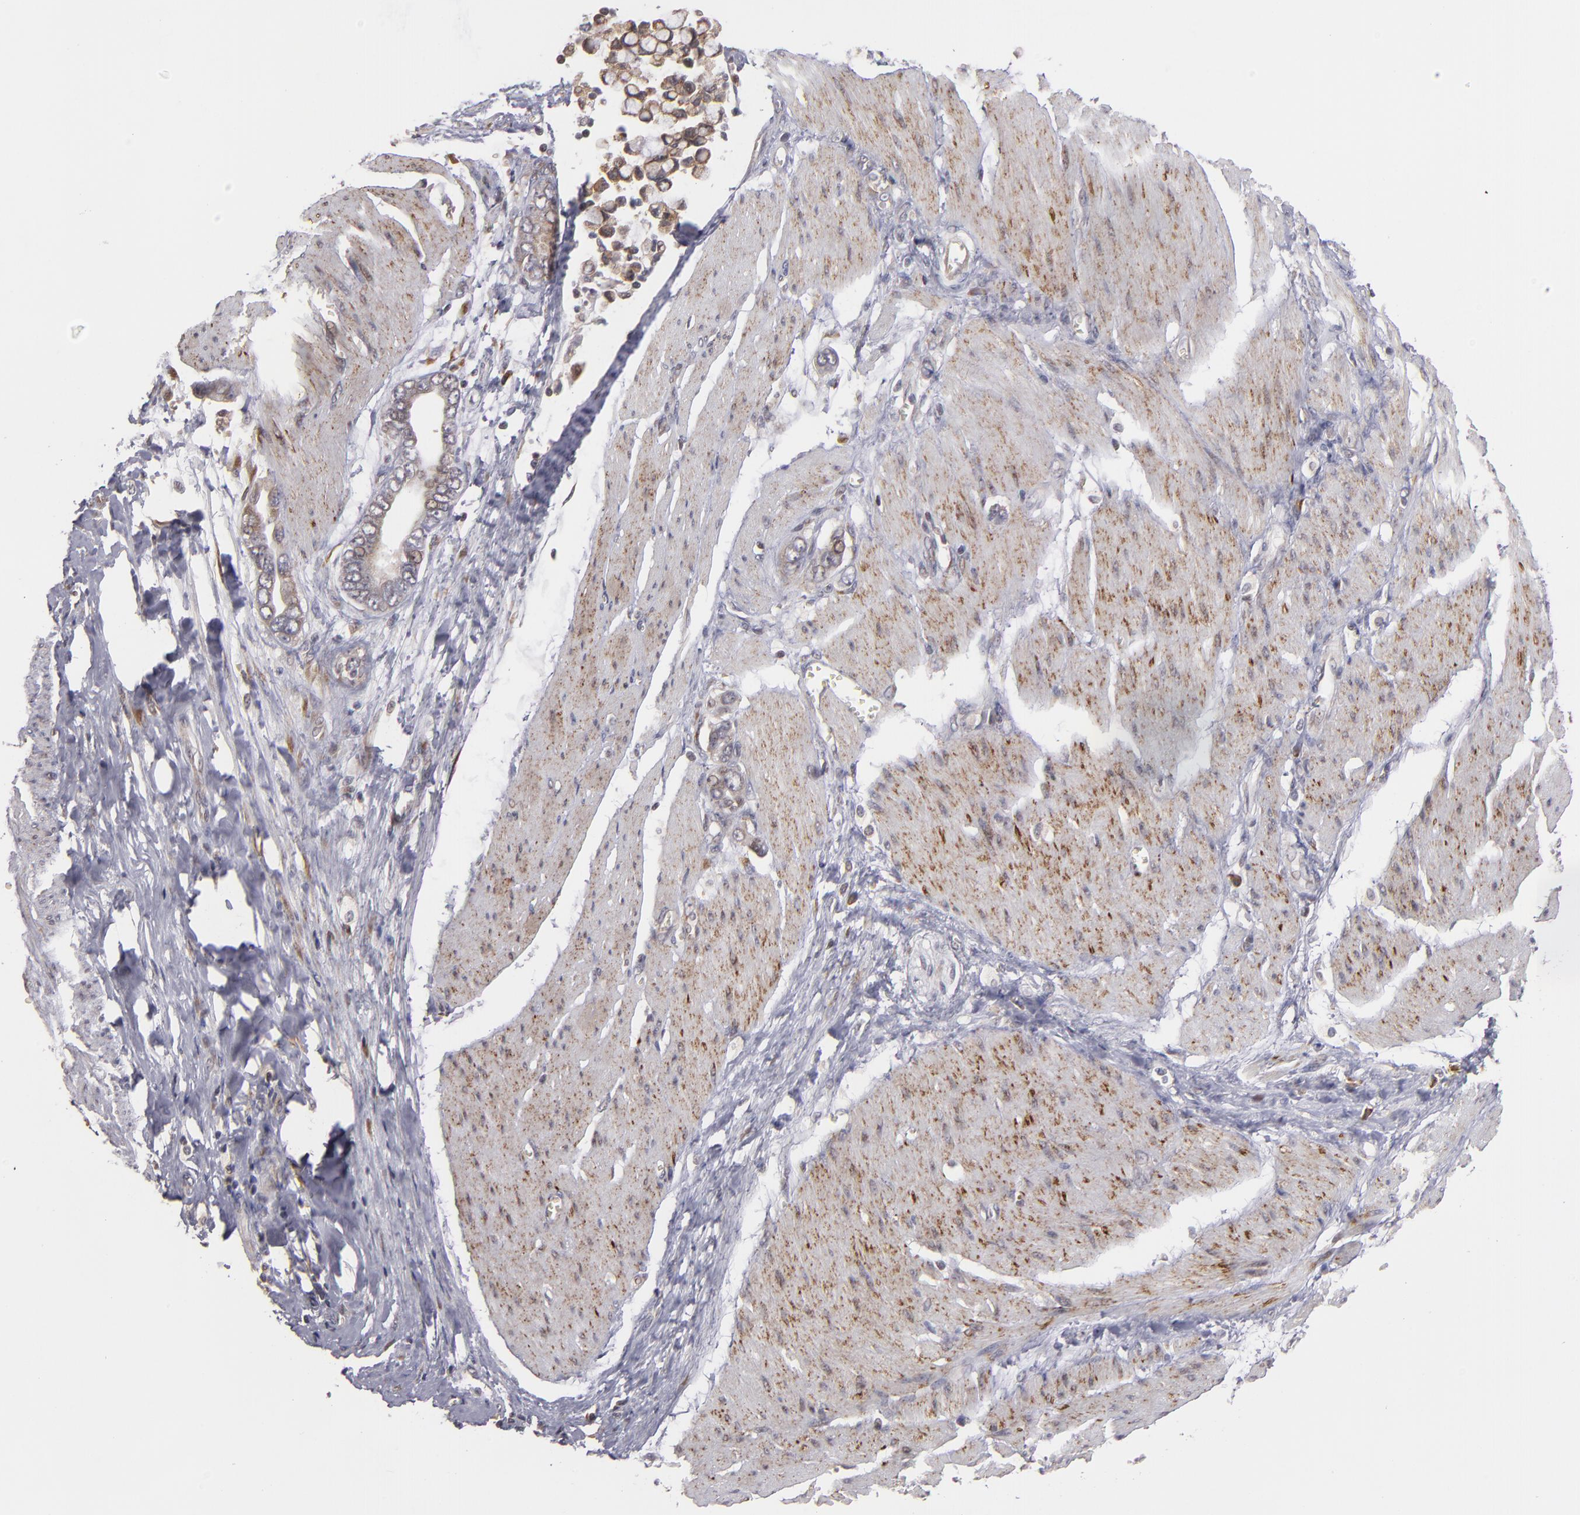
{"staining": {"intensity": "weak", "quantity": ">75%", "location": "cytoplasmic/membranous"}, "tissue": "stomach cancer", "cell_type": "Tumor cells", "image_type": "cancer", "snomed": [{"axis": "morphology", "description": "Adenocarcinoma, NOS"}, {"axis": "topography", "description": "Stomach"}], "caption": "Stomach adenocarcinoma stained with immunohistochemistry exhibits weak cytoplasmic/membranous expression in about >75% of tumor cells.", "gene": "CASP1", "patient": {"sex": "male", "age": 78}}